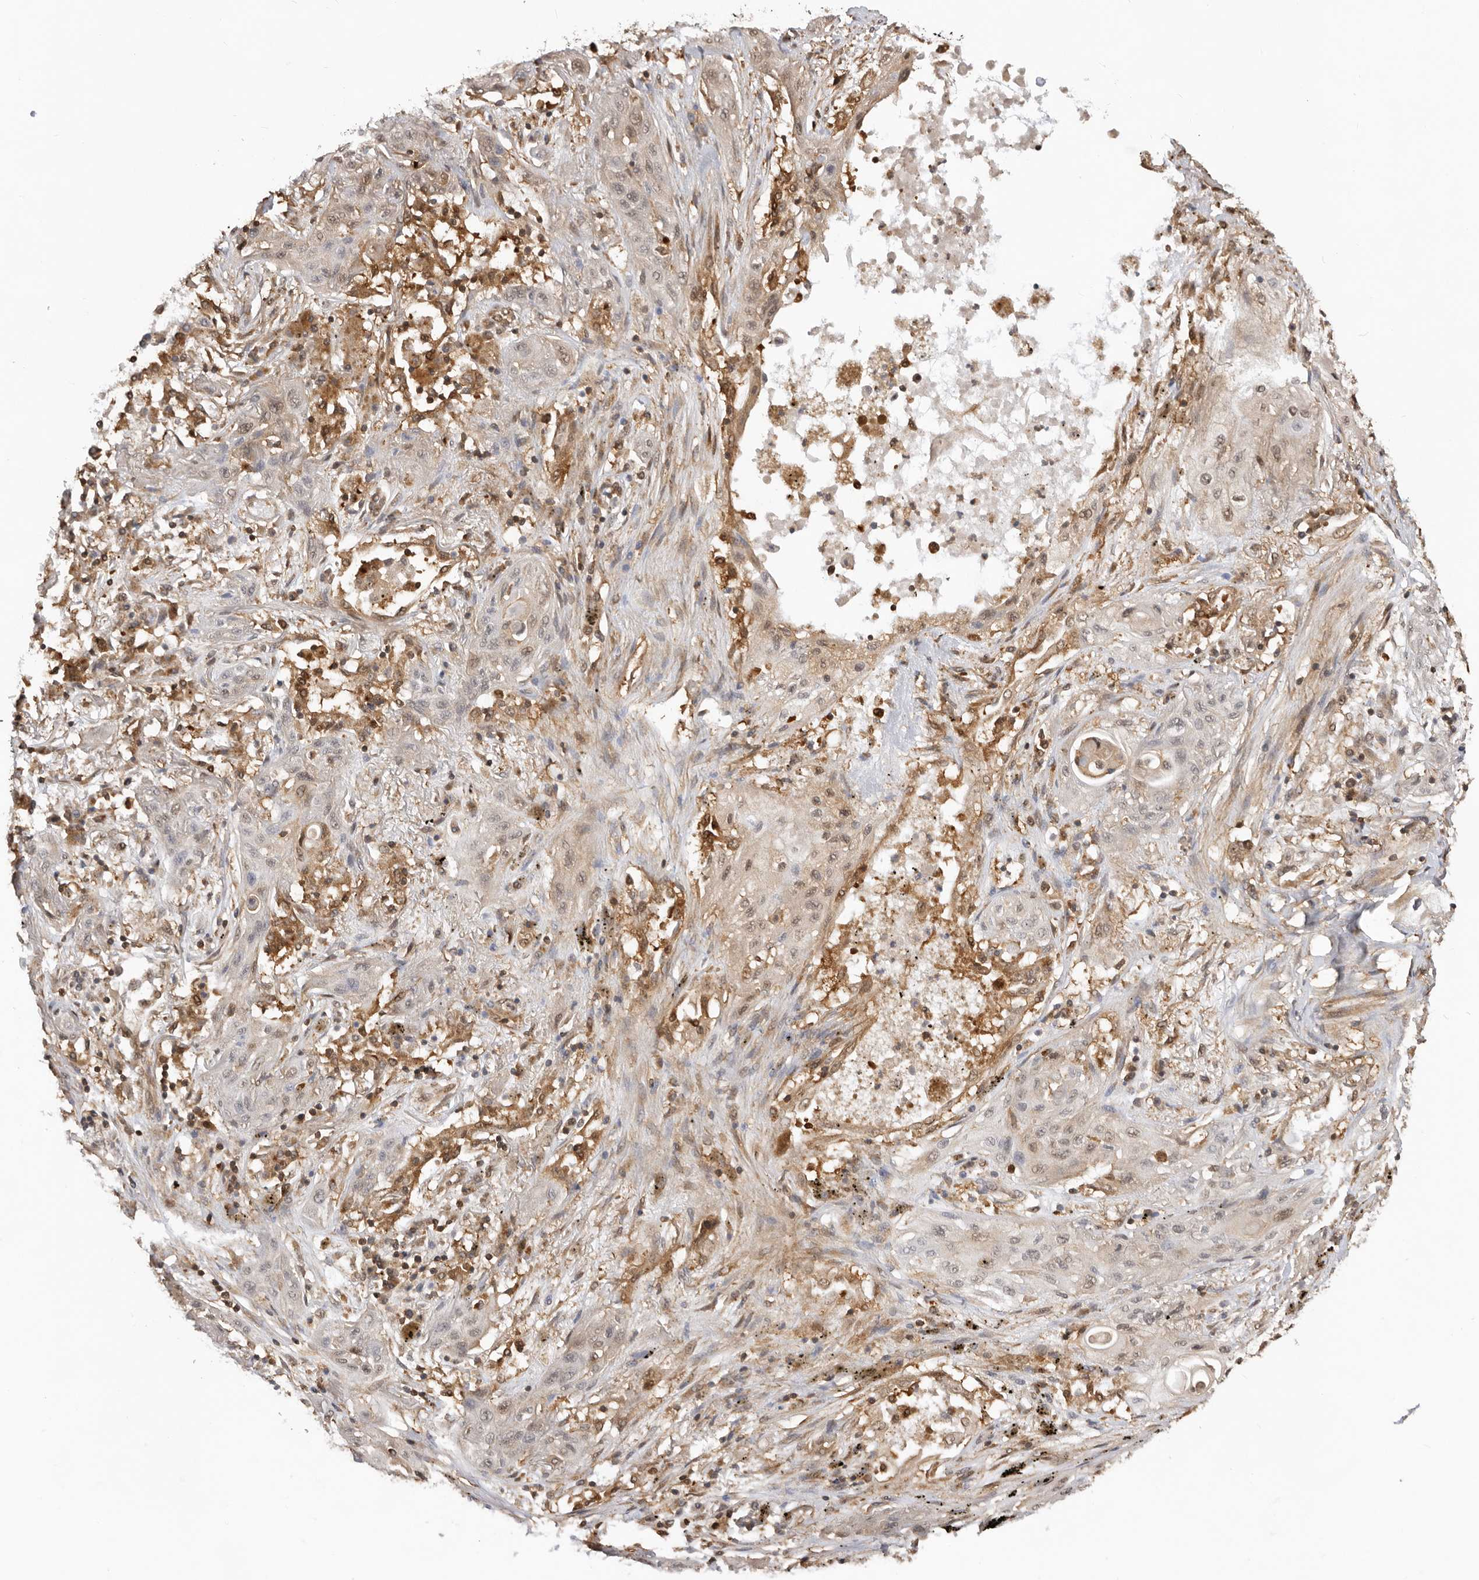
{"staining": {"intensity": "weak", "quantity": "<25%", "location": "cytoplasmic/membranous,nuclear"}, "tissue": "lung cancer", "cell_type": "Tumor cells", "image_type": "cancer", "snomed": [{"axis": "morphology", "description": "Squamous cell carcinoma, NOS"}, {"axis": "topography", "description": "Lung"}], "caption": "Immunohistochemical staining of human squamous cell carcinoma (lung) demonstrates no significant expression in tumor cells.", "gene": "ADPRS", "patient": {"sex": "female", "age": 47}}